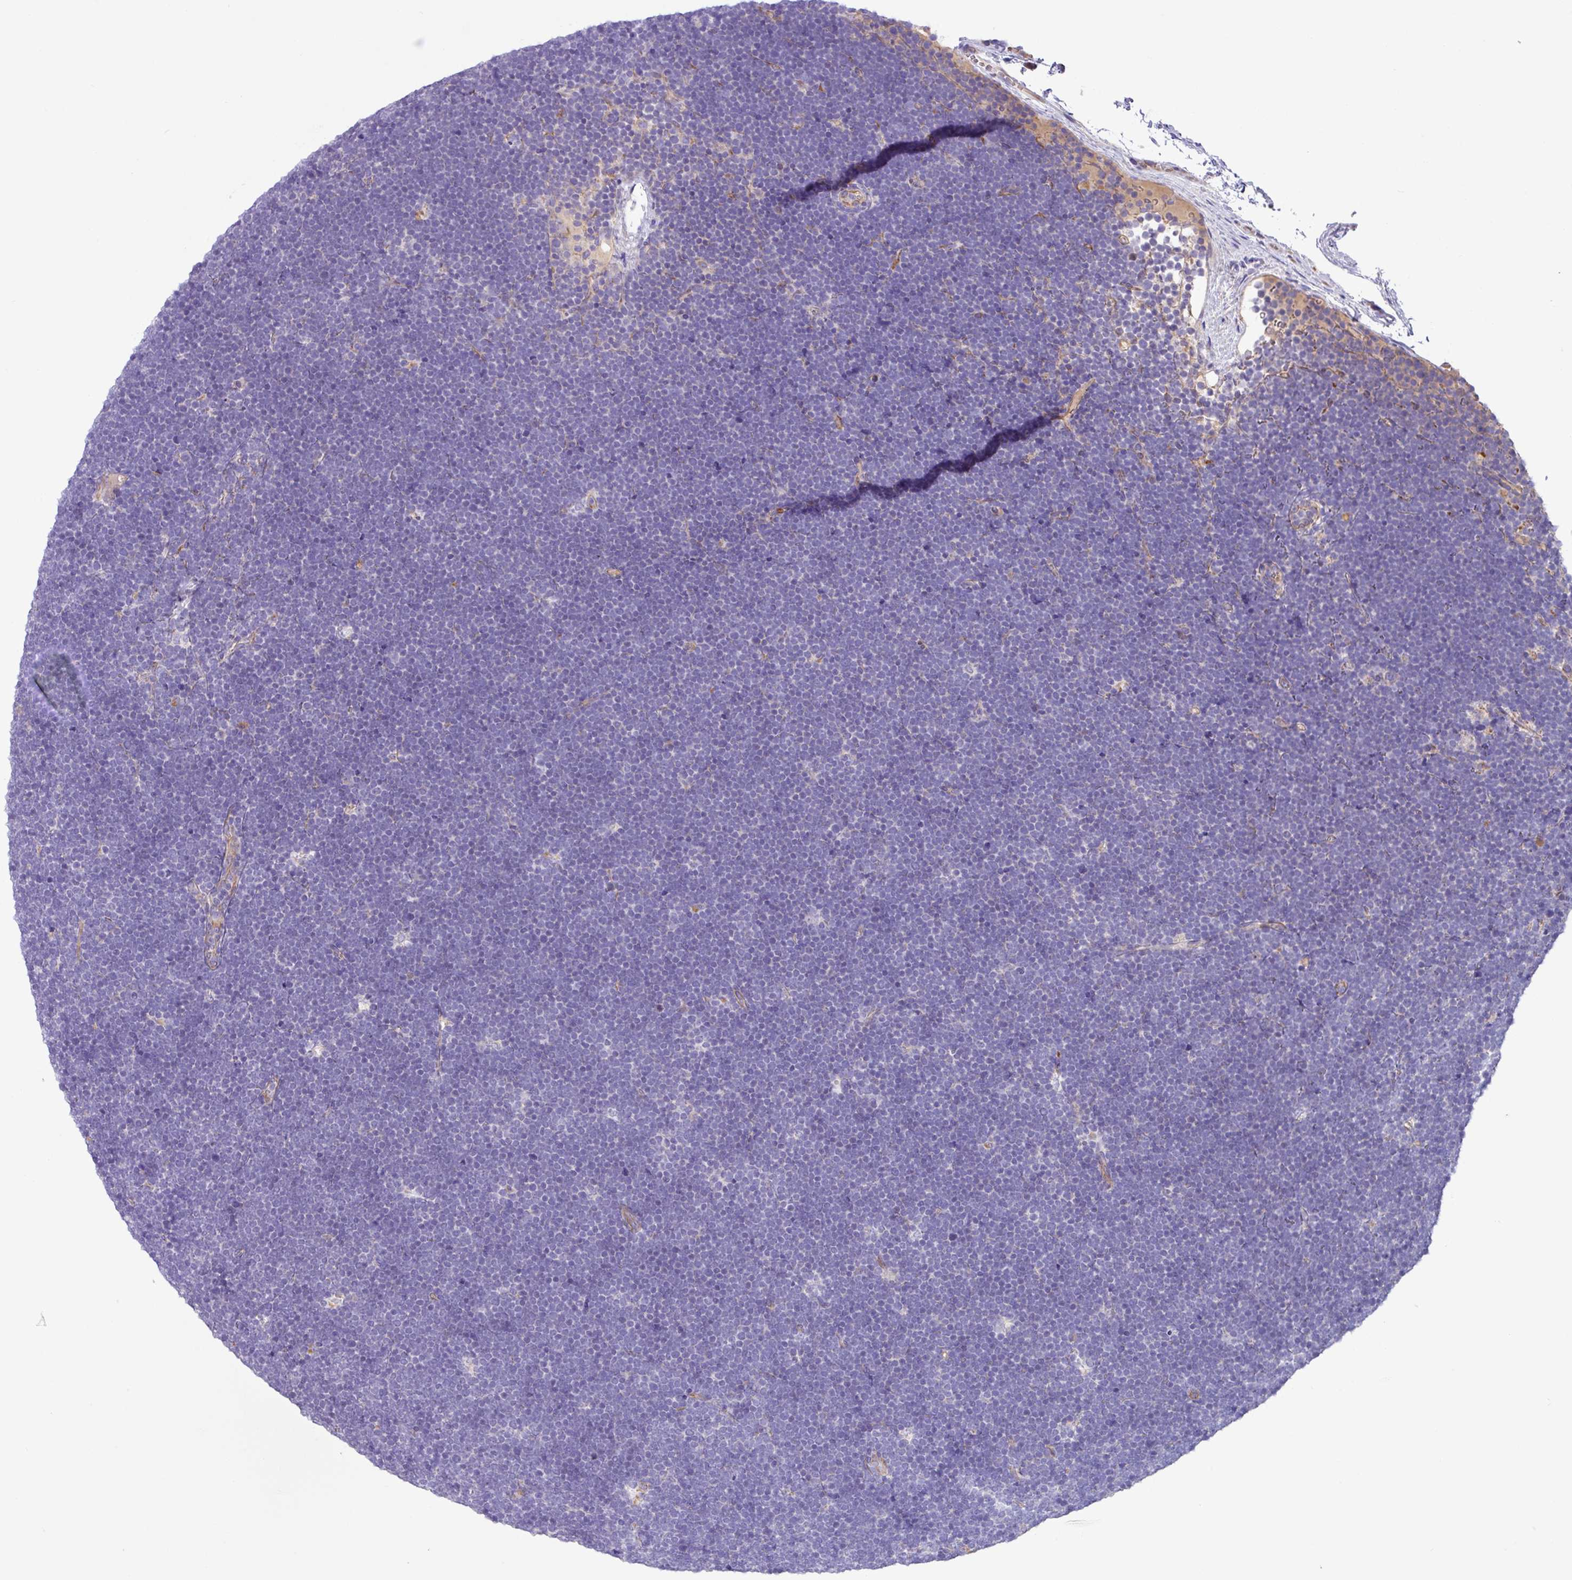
{"staining": {"intensity": "negative", "quantity": "none", "location": "none"}, "tissue": "lymphoma", "cell_type": "Tumor cells", "image_type": "cancer", "snomed": [{"axis": "morphology", "description": "Malignant lymphoma, non-Hodgkin's type, High grade"}, {"axis": "topography", "description": "Lymph node"}], "caption": "High magnification brightfield microscopy of lymphoma stained with DAB (brown) and counterstained with hematoxylin (blue): tumor cells show no significant staining.", "gene": "MRM2", "patient": {"sex": "male", "age": 13}}